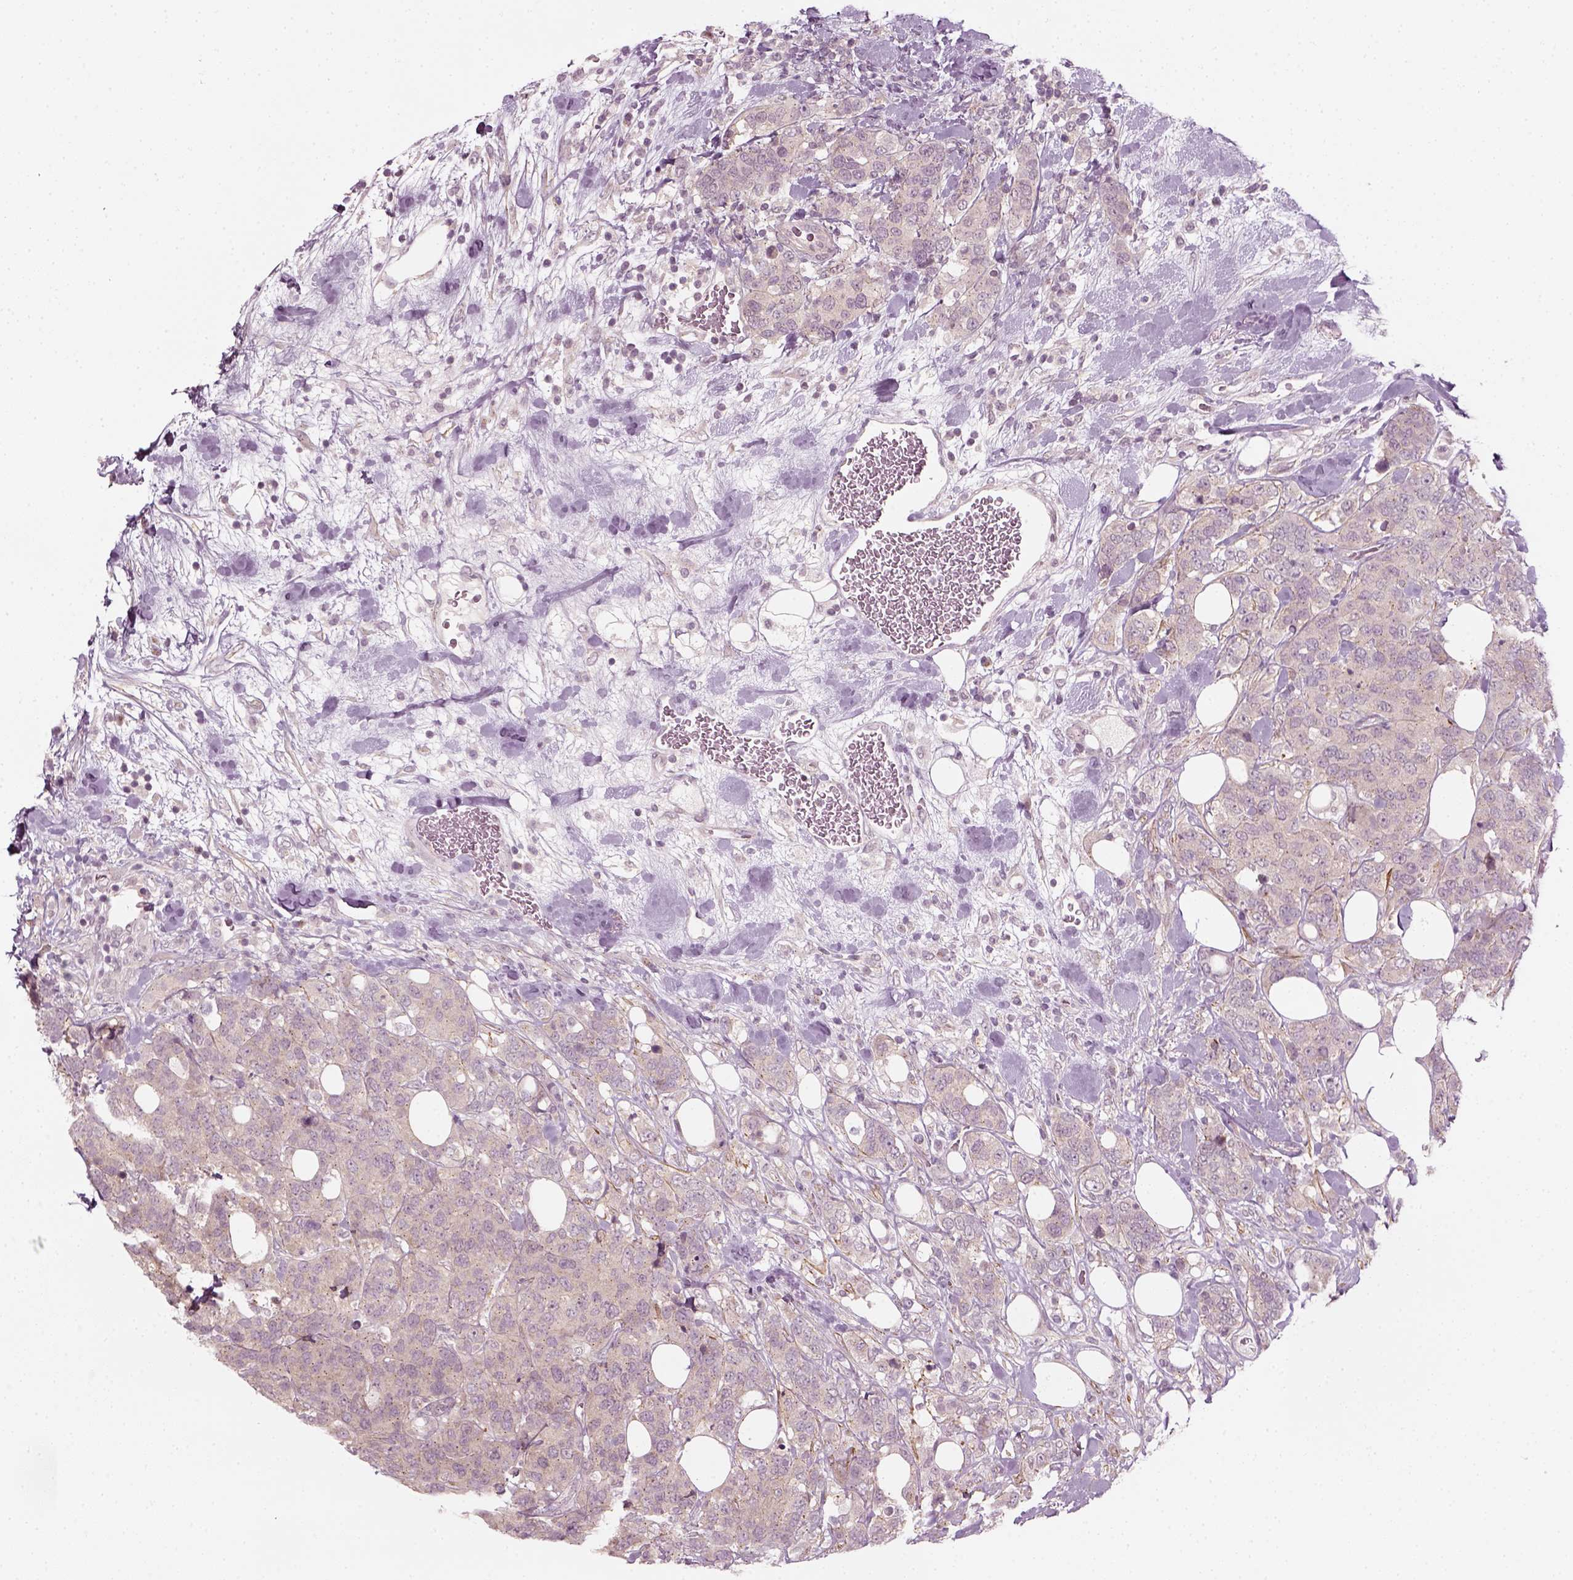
{"staining": {"intensity": "negative", "quantity": "none", "location": "none"}, "tissue": "breast cancer", "cell_type": "Tumor cells", "image_type": "cancer", "snomed": [{"axis": "morphology", "description": "Lobular carcinoma"}, {"axis": "topography", "description": "Breast"}], "caption": "This micrograph is of breast lobular carcinoma stained with IHC to label a protein in brown with the nuclei are counter-stained blue. There is no expression in tumor cells.", "gene": "MLIP", "patient": {"sex": "female", "age": 59}}